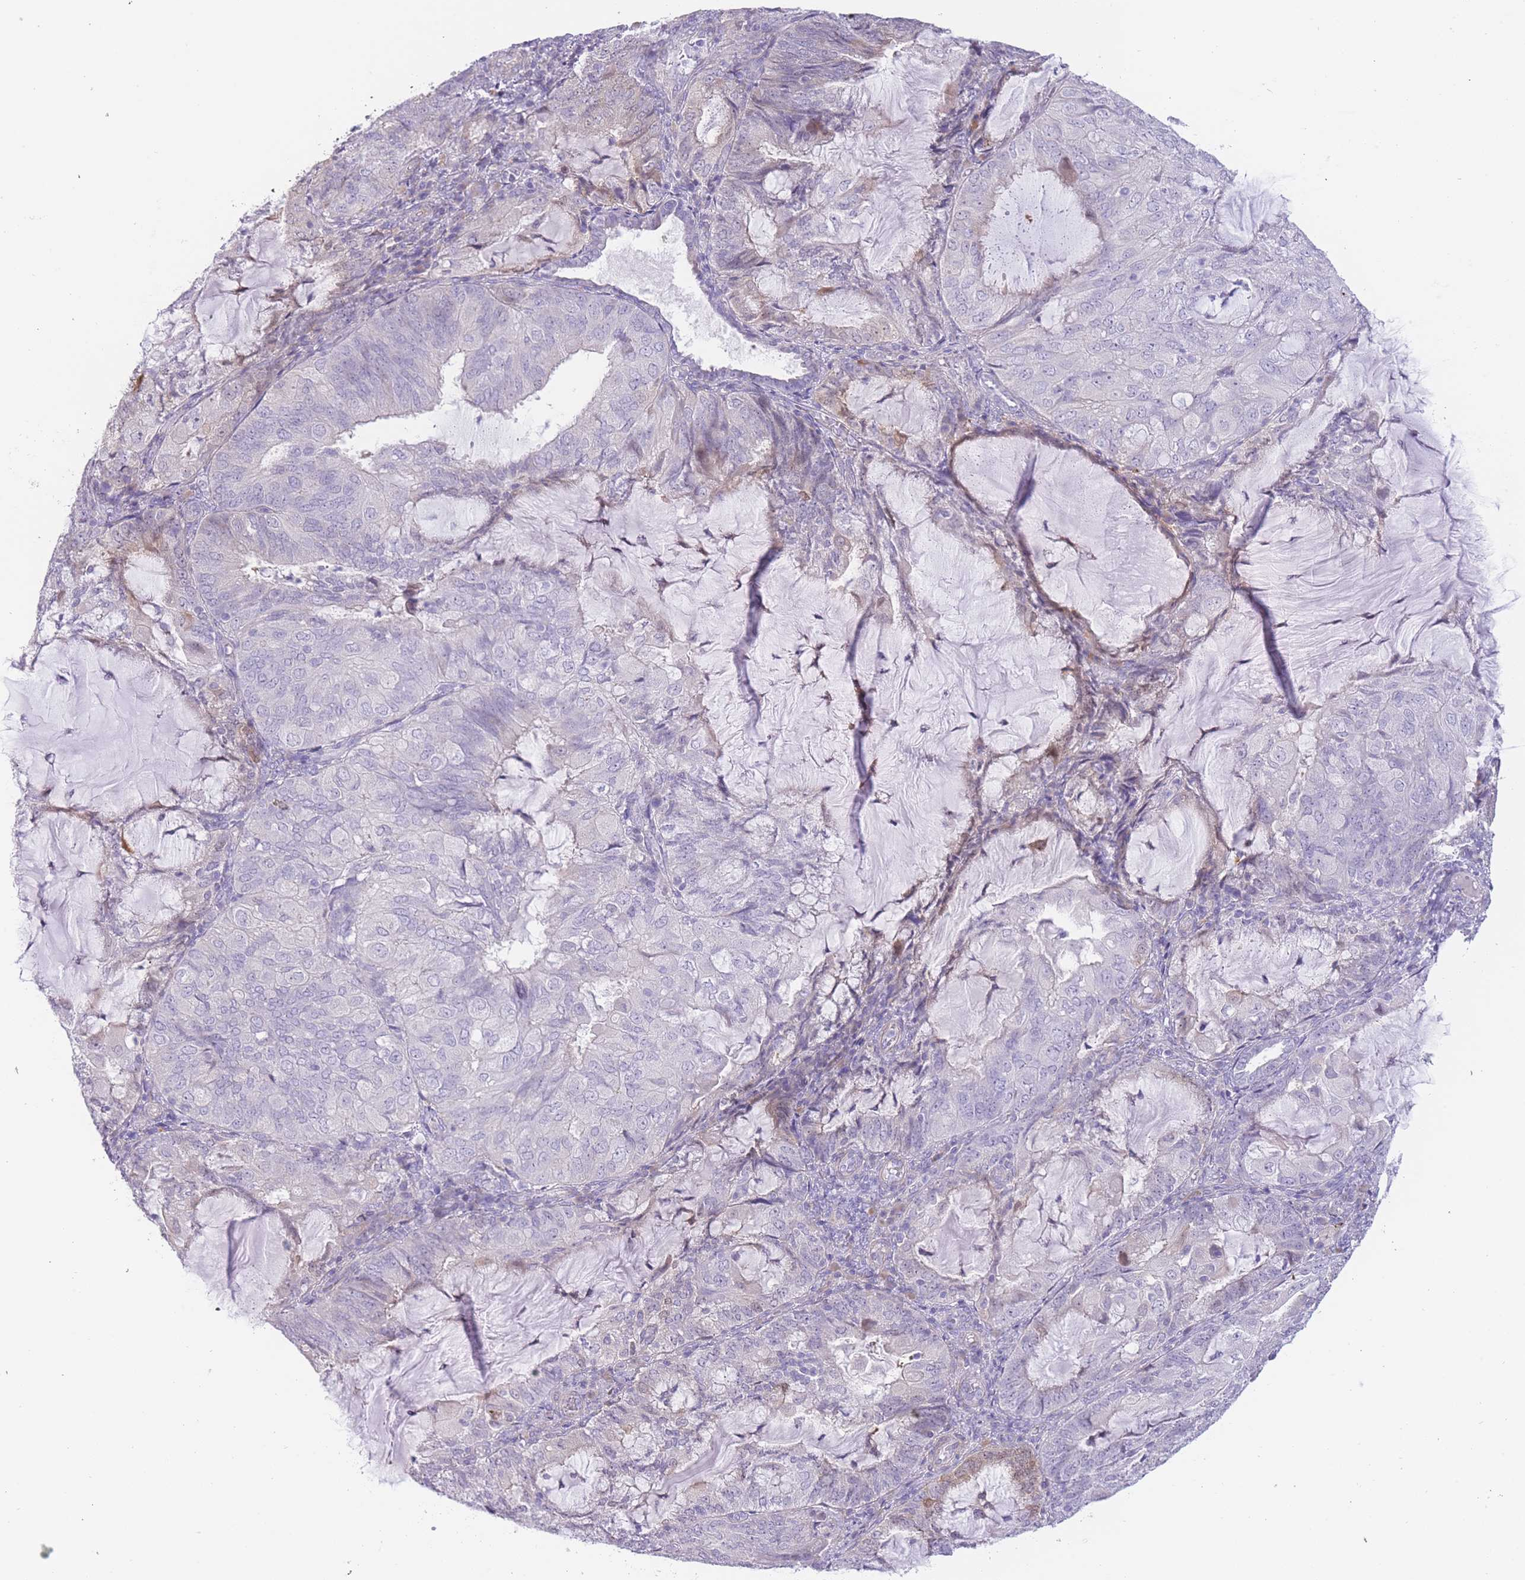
{"staining": {"intensity": "negative", "quantity": "none", "location": "none"}, "tissue": "endometrial cancer", "cell_type": "Tumor cells", "image_type": "cancer", "snomed": [{"axis": "morphology", "description": "Adenocarcinoma, NOS"}, {"axis": "topography", "description": "Endometrium"}], "caption": "IHC of human adenocarcinoma (endometrial) demonstrates no expression in tumor cells.", "gene": "IMPG1", "patient": {"sex": "female", "age": 81}}